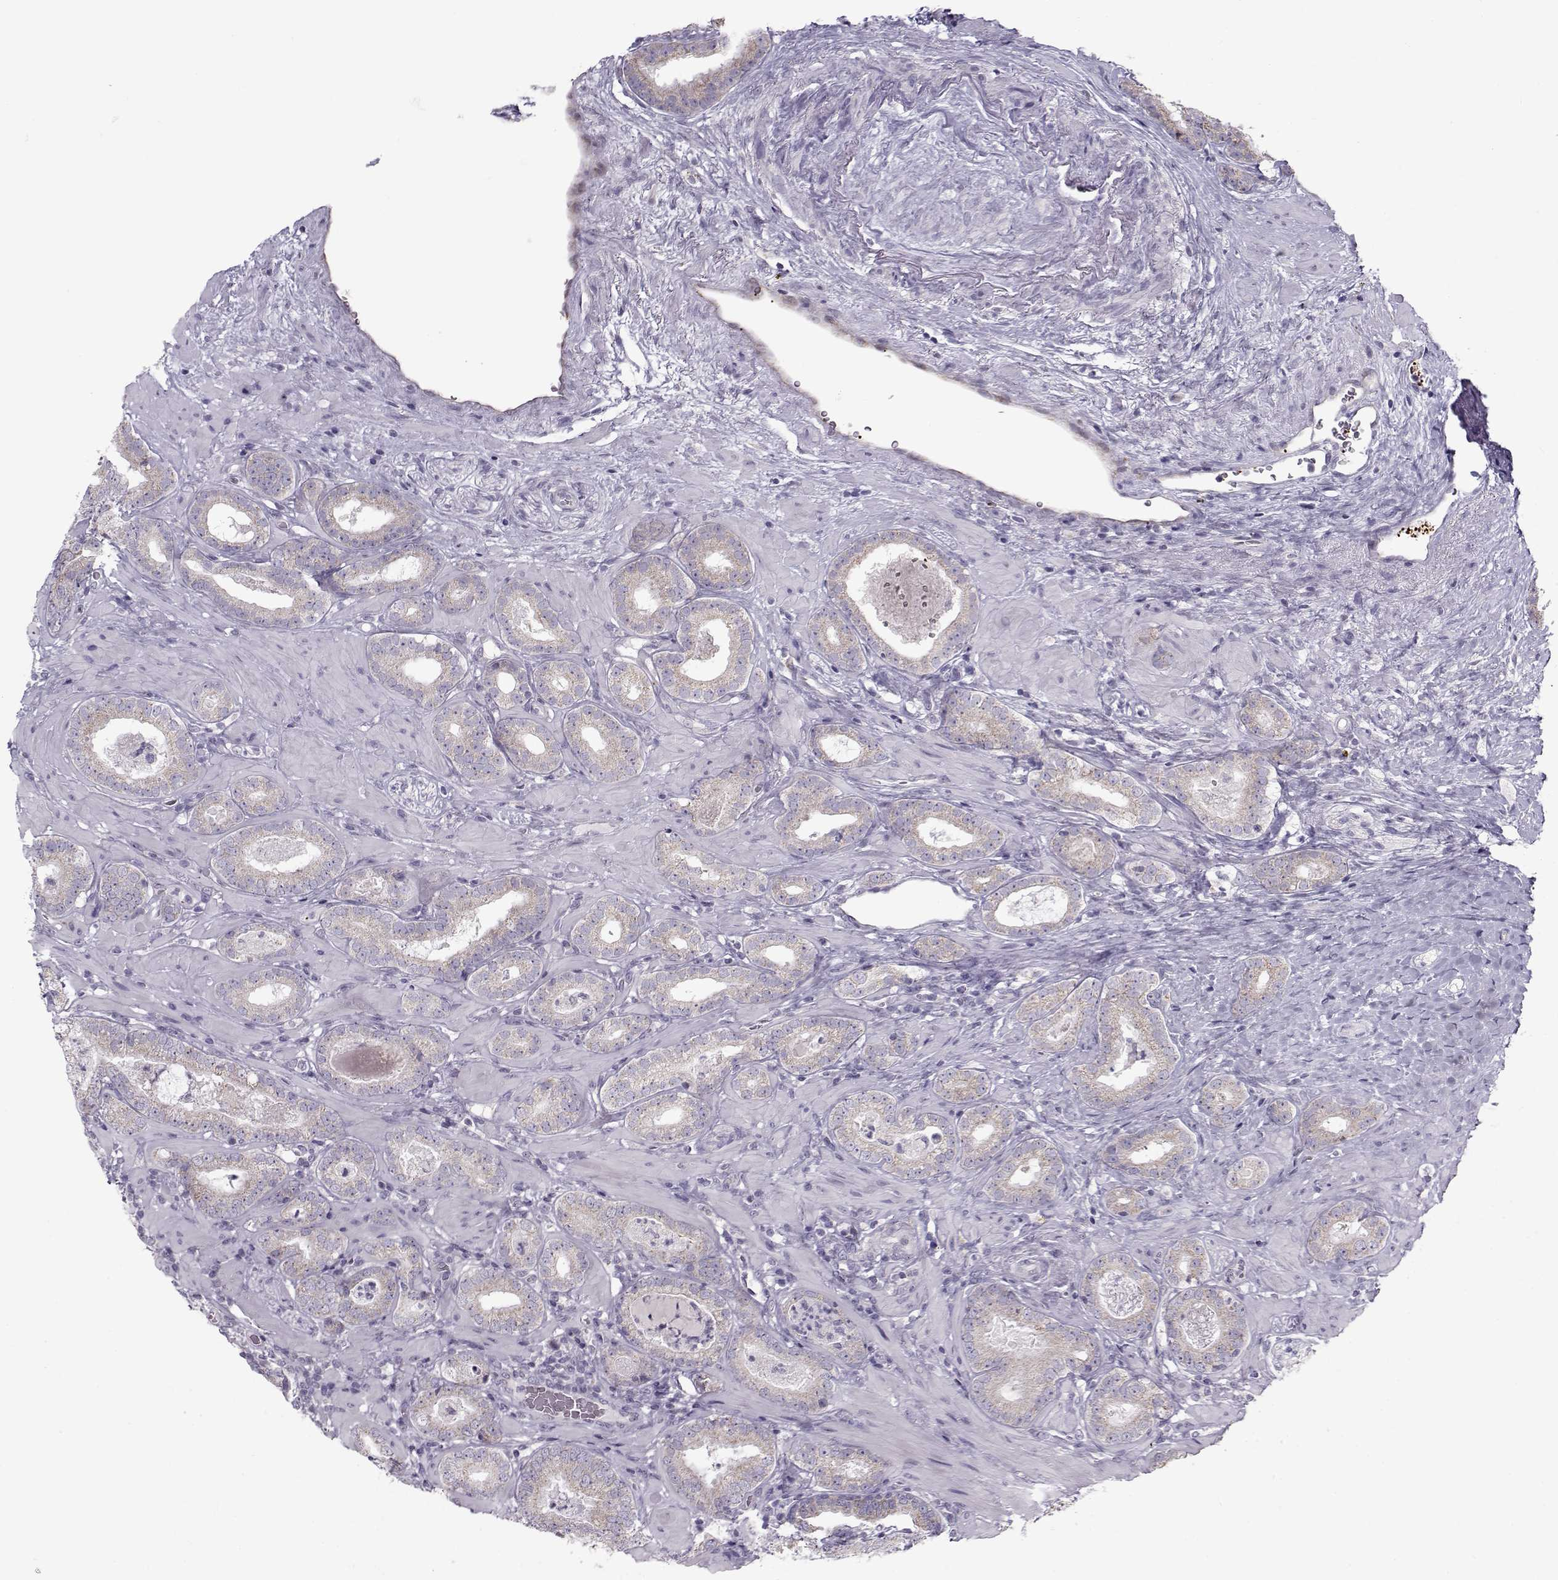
{"staining": {"intensity": "weak", "quantity": "<25%", "location": "cytoplasmic/membranous"}, "tissue": "prostate cancer", "cell_type": "Tumor cells", "image_type": "cancer", "snomed": [{"axis": "morphology", "description": "Adenocarcinoma, Low grade"}, {"axis": "topography", "description": "Prostate"}], "caption": "Protein analysis of prostate cancer shows no significant staining in tumor cells. The staining was performed using DAB to visualize the protein expression in brown, while the nuclei were stained in blue with hematoxylin (Magnification: 20x).", "gene": "KLF17", "patient": {"sex": "male", "age": 60}}